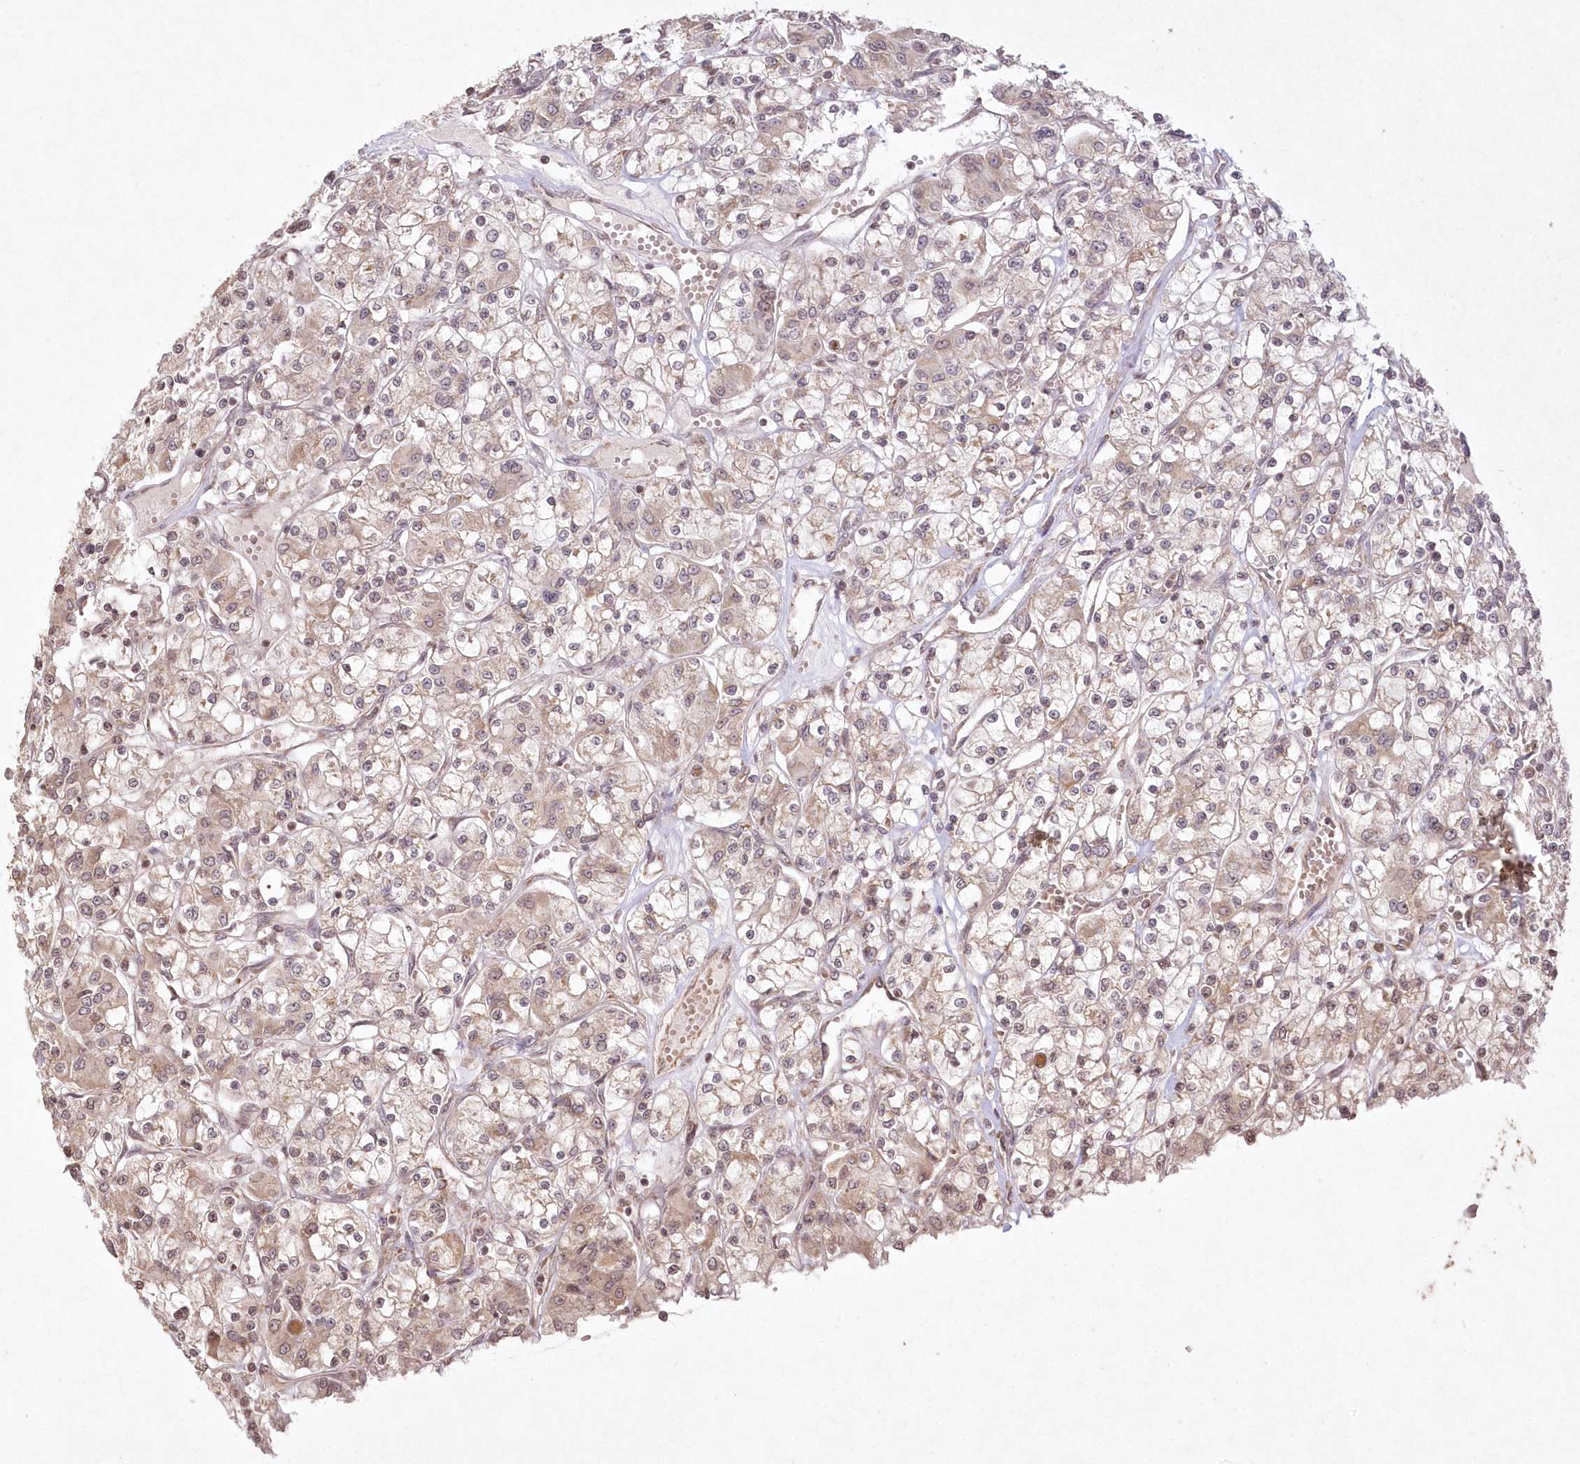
{"staining": {"intensity": "weak", "quantity": "25%-75%", "location": "cytoplasmic/membranous"}, "tissue": "renal cancer", "cell_type": "Tumor cells", "image_type": "cancer", "snomed": [{"axis": "morphology", "description": "Adenocarcinoma, NOS"}, {"axis": "topography", "description": "Kidney"}], "caption": "The photomicrograph displays staining of renal cancer (adenocarcinoma), revealing weak cytoplasmic/membranous protein expression (brown color) within tumor cells. (IHC, brightfield microscopy, high magnification).", "gene": "LRPPRC", "patient": {"sex": "female", "age": 59}}